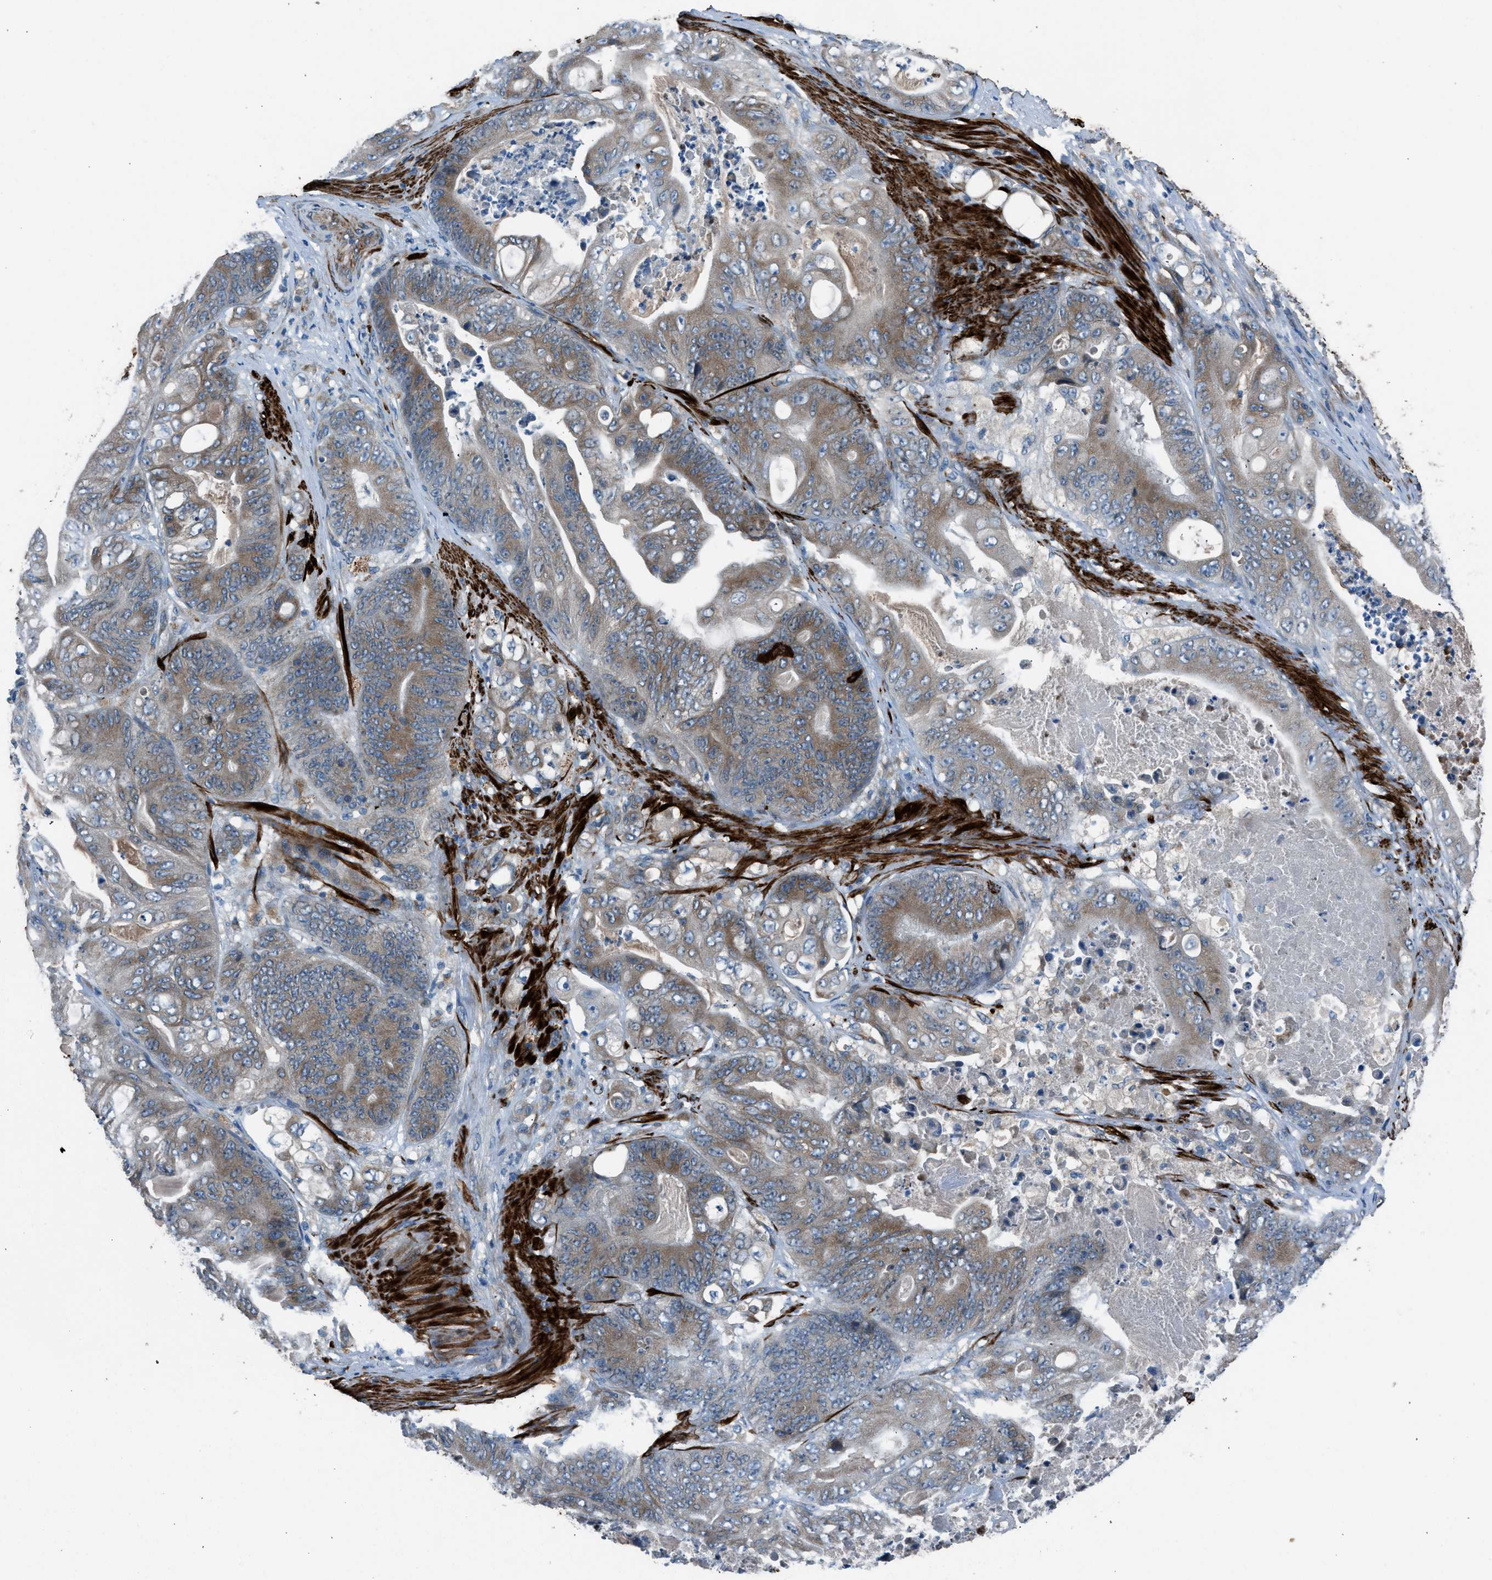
{"staining": {"intensity": "moderate", "quantity": "25%-75%", "location": "cytoplasmic/membranous"}, "tissue": "stomach cancer", "cell_type": "Tumor cells", "image_type": "cancer", "snomed": [{"axis": "morphology", "description": "Adenocarcinoma, NOS"}, {"axis": "topography", "description": "Stomach"}], "caption": "Immunohistochemistry of adenocarcinoma (stomach) reveals medium levels of moderate cytoplasmic/membranous positivity in approximately 25%-75% of tumor cells.", "gene": "LMBR1", "patient": {"sex": "female", "age": 73}}